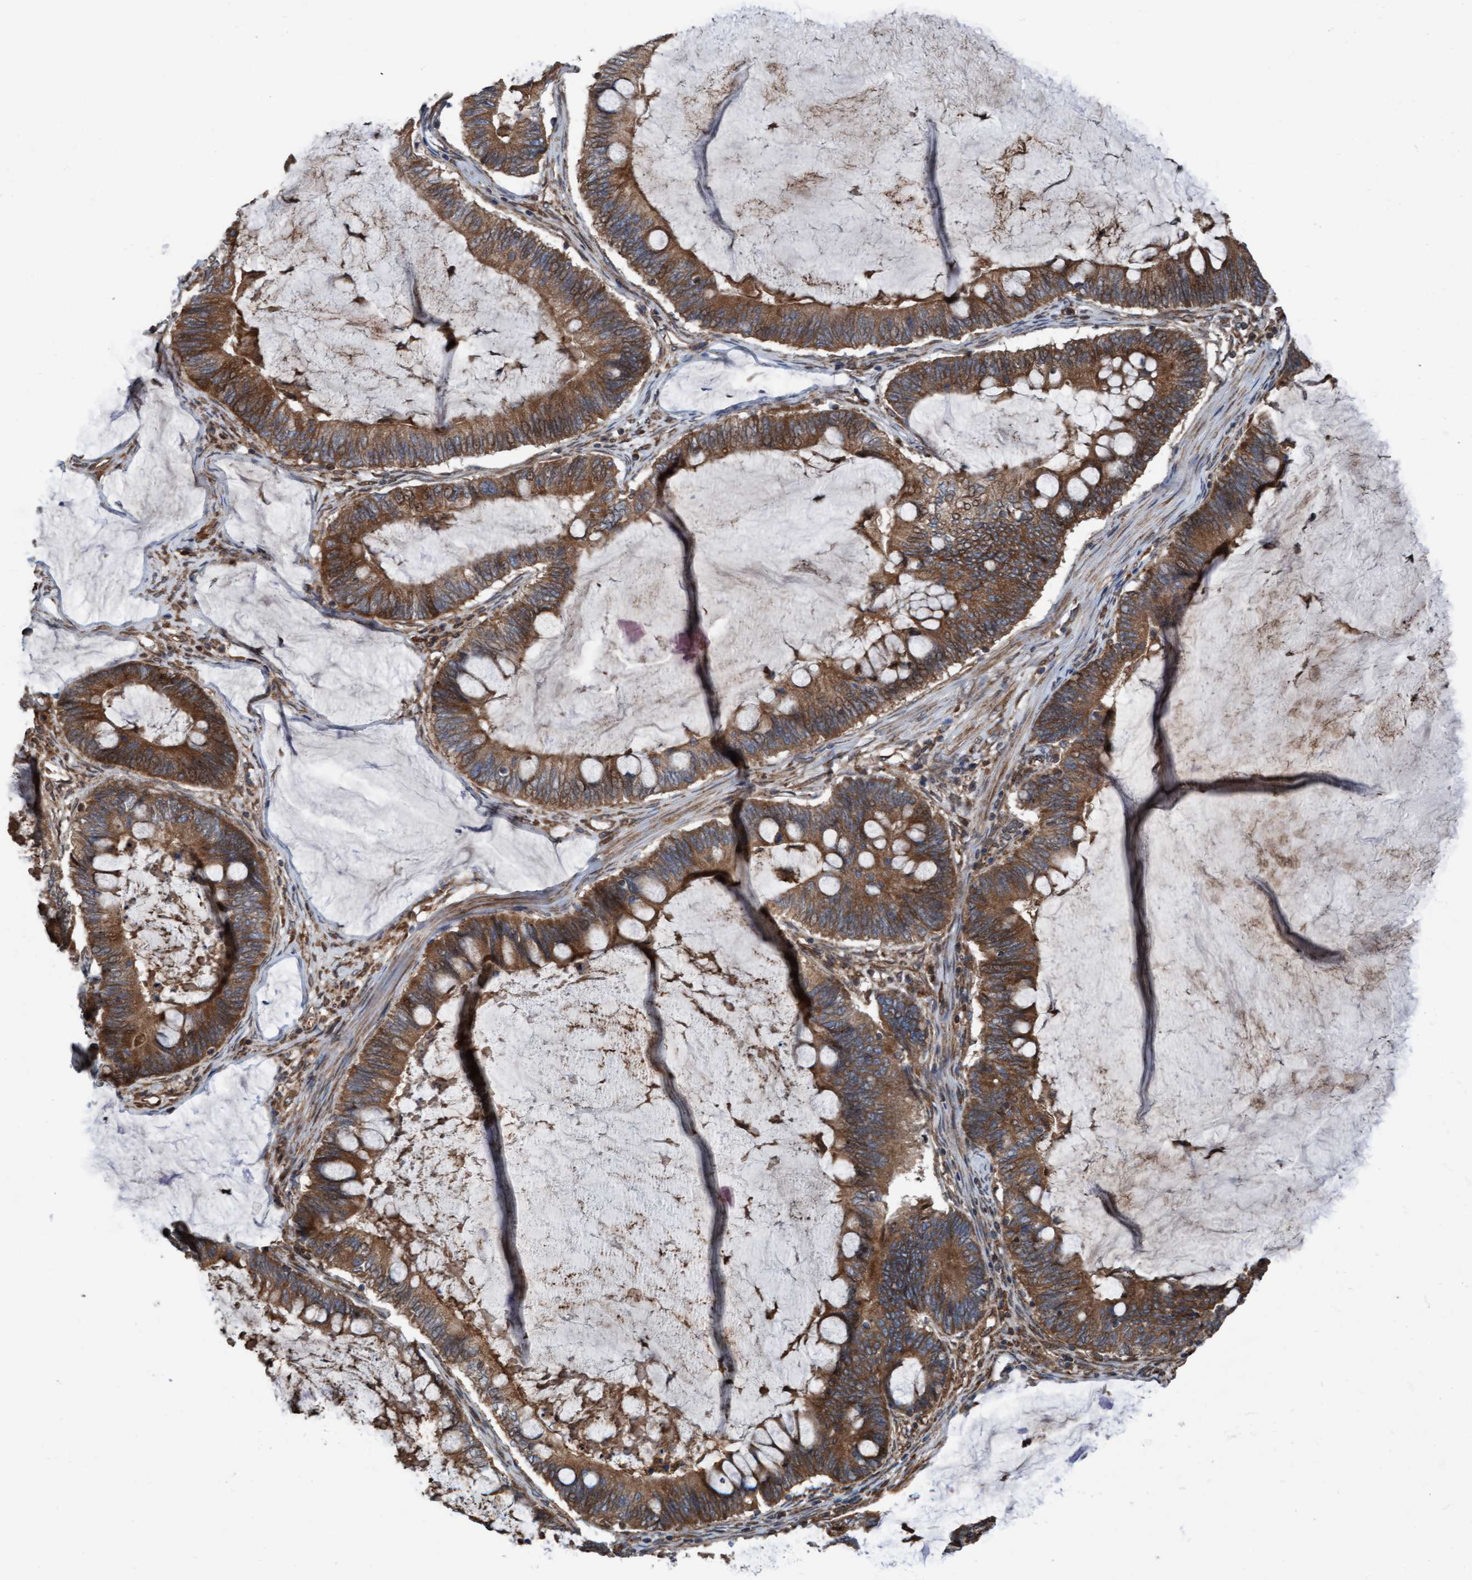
{"staining": {"intensity": "strong", "quantity": ">75%", "location": "cytoplasmic/membranous"}, "tissue": "ovarian cancer", "cell_type": "Tumor cells", "image_type": "cancer", "snomed": [{"axis": "morphology", "description": "Cystadenocarcinoma, mucinous, NOS"}, {"axis": "topography", "description": "Ovary"}], "caption": "Protein staining demonstrates strong cytoplasmic/membranous expression in approximately >75% of tumor cells in ovarian cancer (mucinous cystadenocarcinoma).", "gene": "RAP1GAP2", "patient": {"sex": "female", "age": 61}}